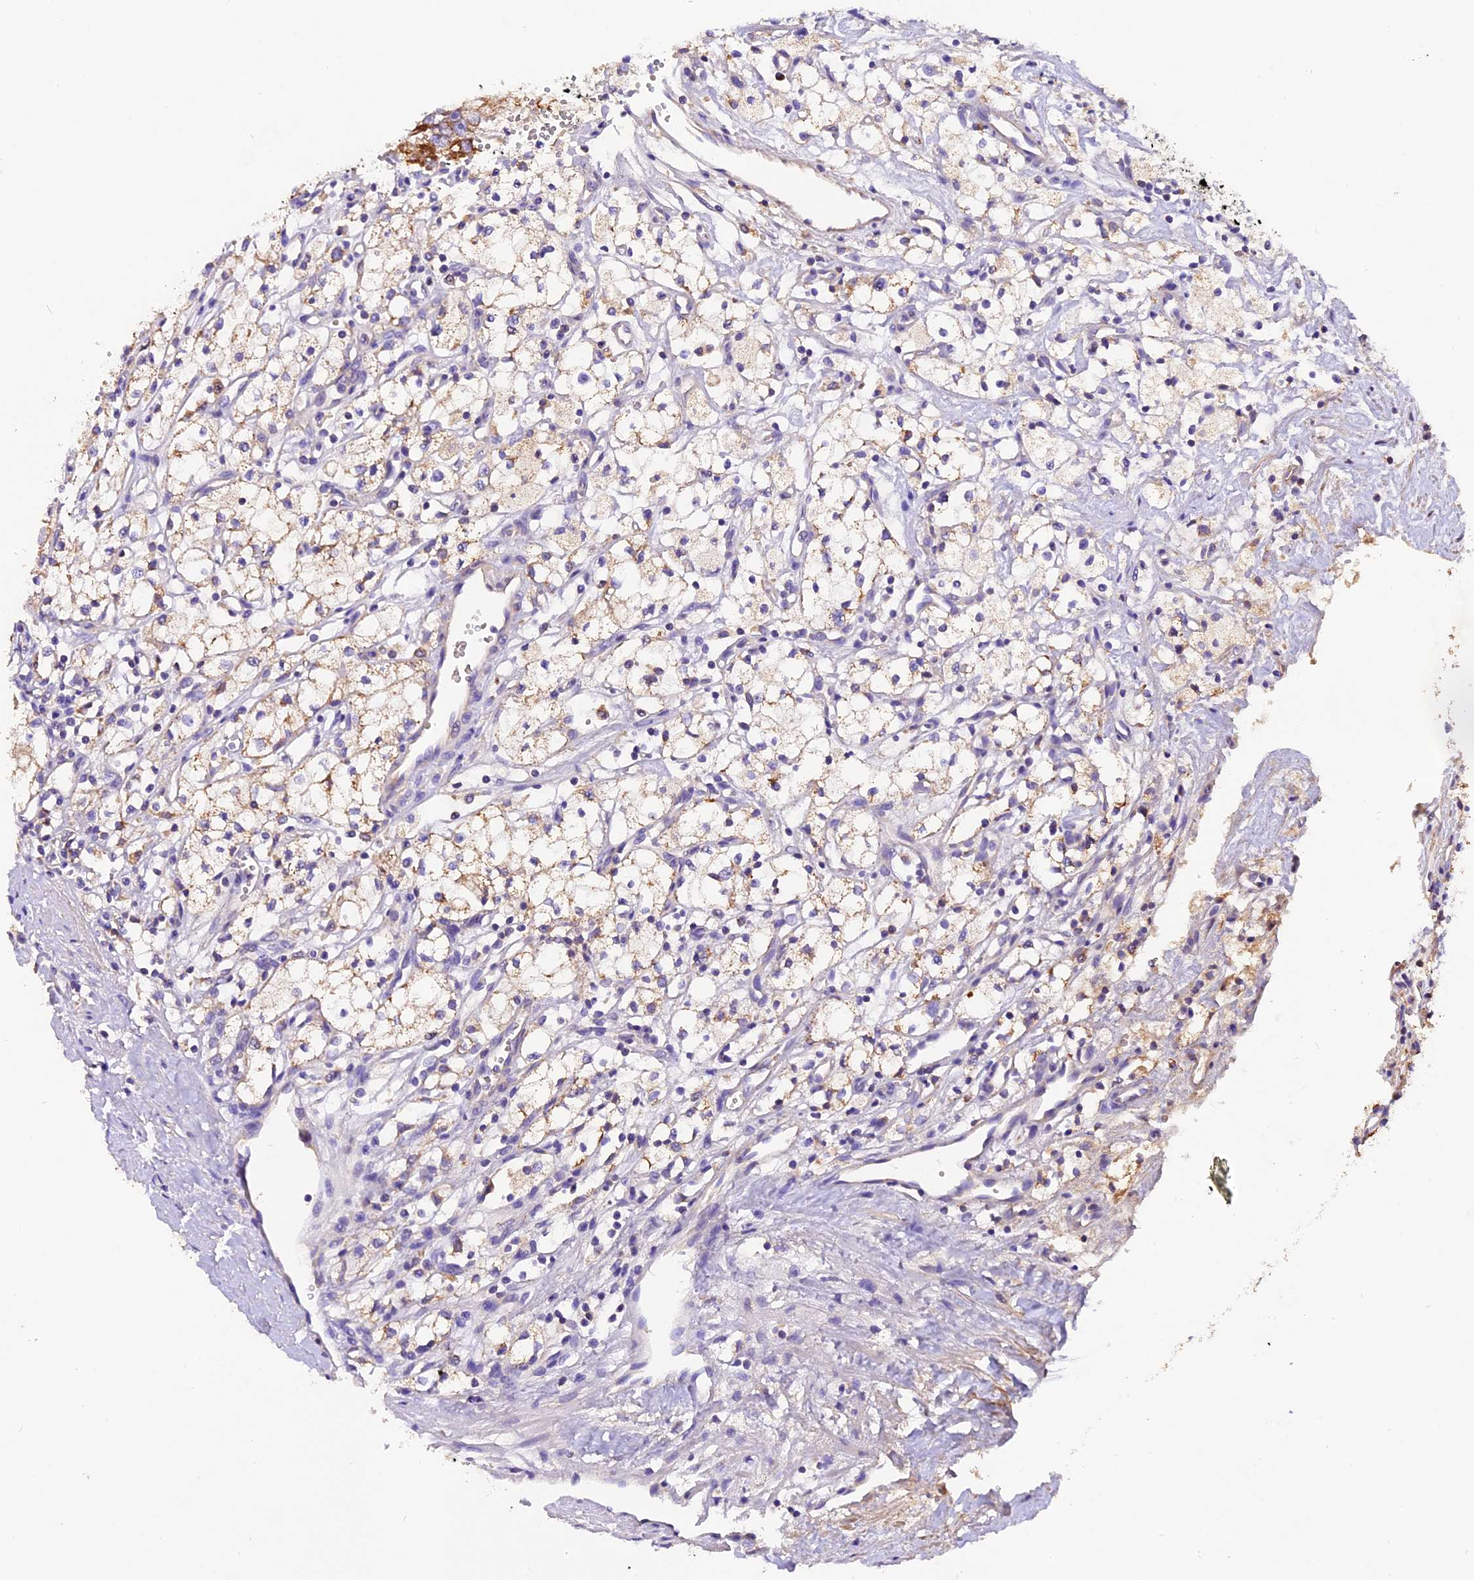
{"staining": {"intensity": "weak", "quantity": "<25%", "location": "cytoplasmic/membranous"}, "tissue": "renal cancer", "cell_type": "Tumor cells", "image_type": "cancer", "snomed": [{"axis": "morphology", "description": "Adenocarcinoma, NOS"}, {"axis": "topography", "description": "Kidney"}], "caption": "A photomicrograph of human renal adenocarcinoma is negative for staining in tumor cells.", "gene": "SIX5", "patient": {"sex": "male", "age": 59}}